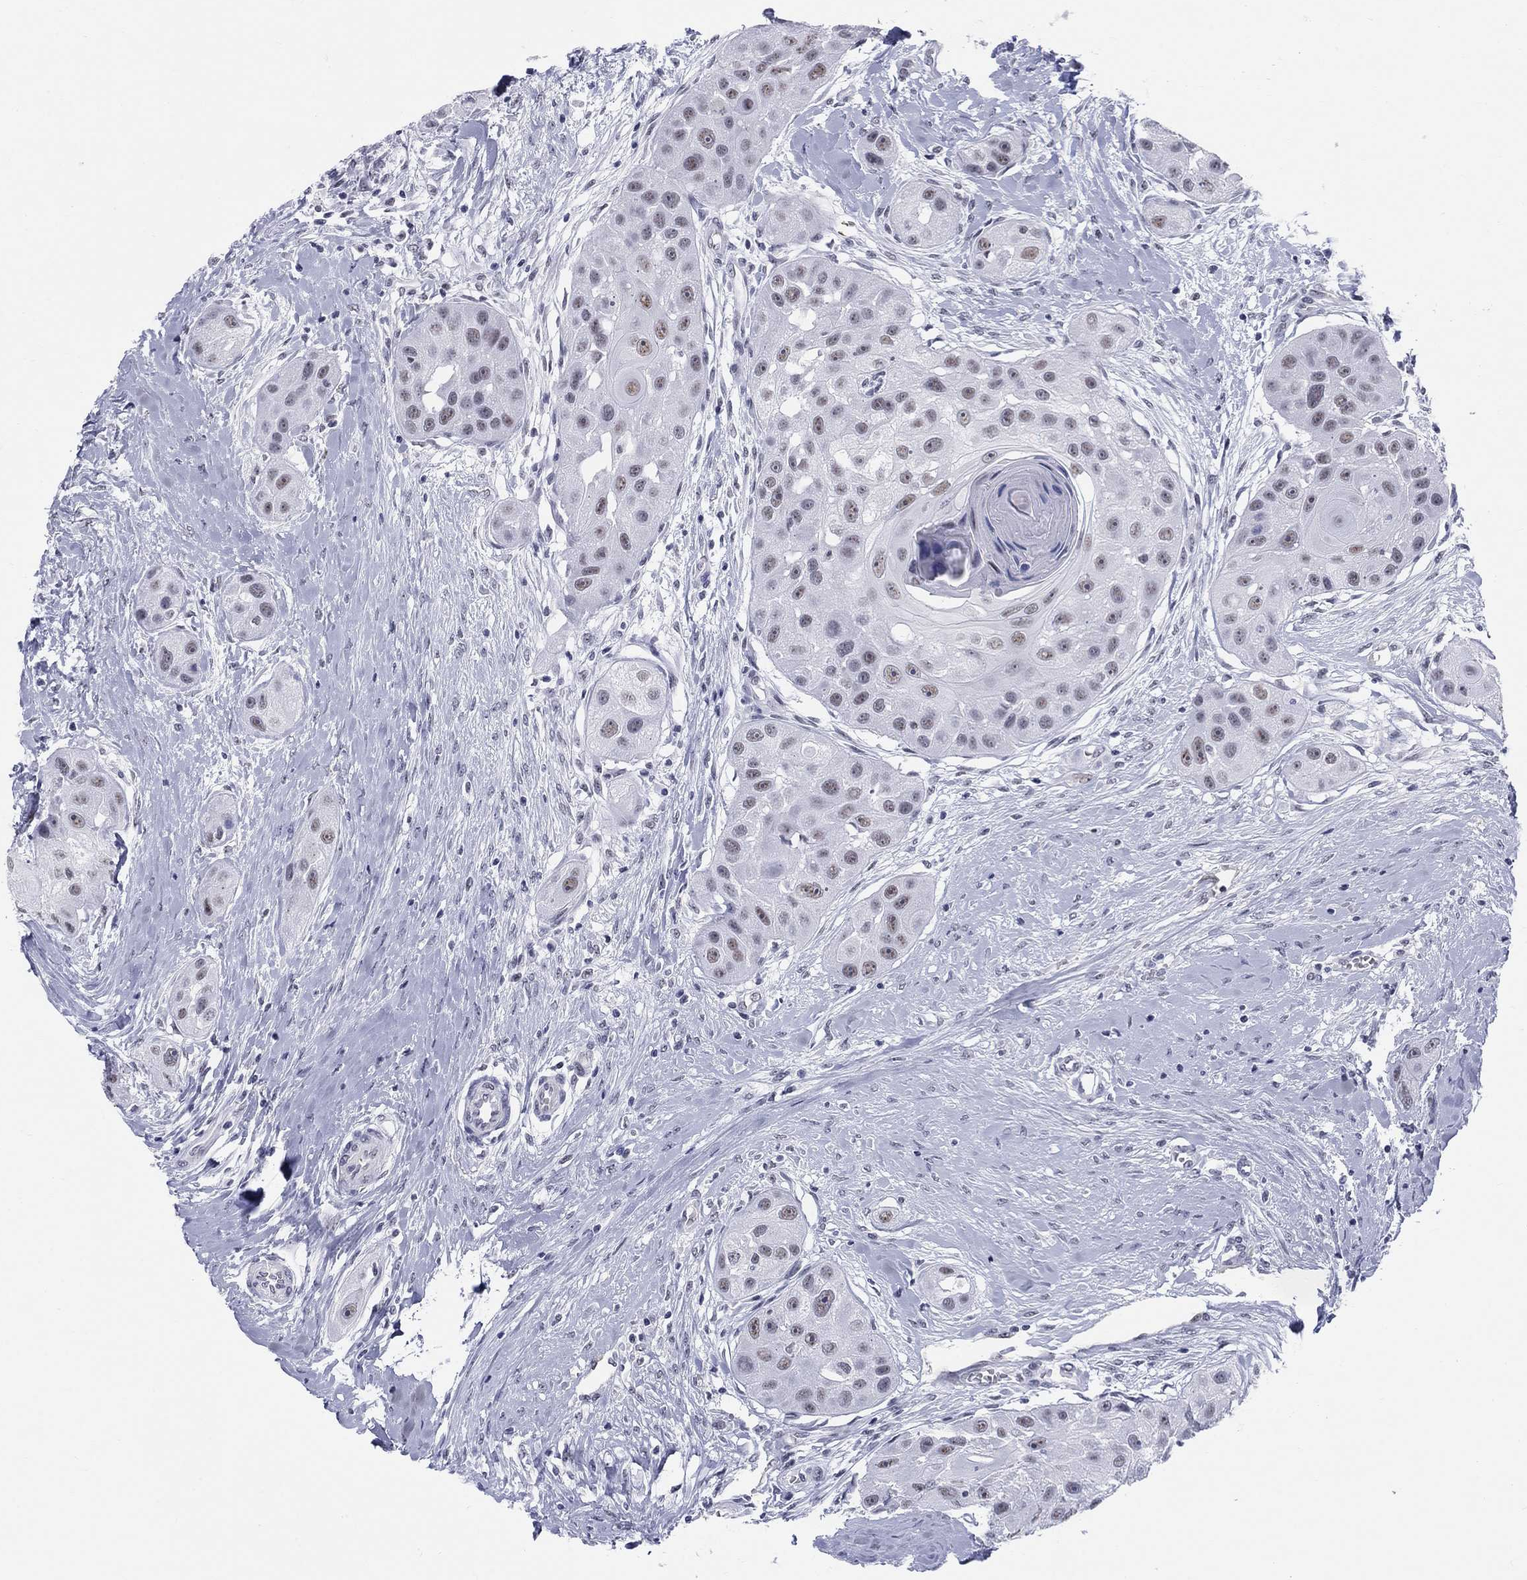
{"staining": {"intensity": "weak", "quantity": "25%-75%", "location": "nuclear"}, "tissue": "head and neck cancer", "cell_type": "Tumor cells", "image_type": "cancer", "snomed": [{"axis": "morphology", "description": "Normal tissue, NOS"}, {"axis": "morphology", "description": "Squamous cell carcinoma, NOS"}, {"axis": "topography", "description": "Skeletal muscle"}, {"axis": "topography", "description": "Head-Neck"}], "caption": "An IHC micrograph of neoplastic tissue is shown. Protein staining in brown highlights weak nuclear positivity in squamous cell carcinoma (head and neck) within tumor cells. (DAB (3,3'-diaminobenzidine) IHC, brown staining for protein, blue staining for nuclei).", "gene": "DMTN", "patient": {"sex": "male", "age": 51}}